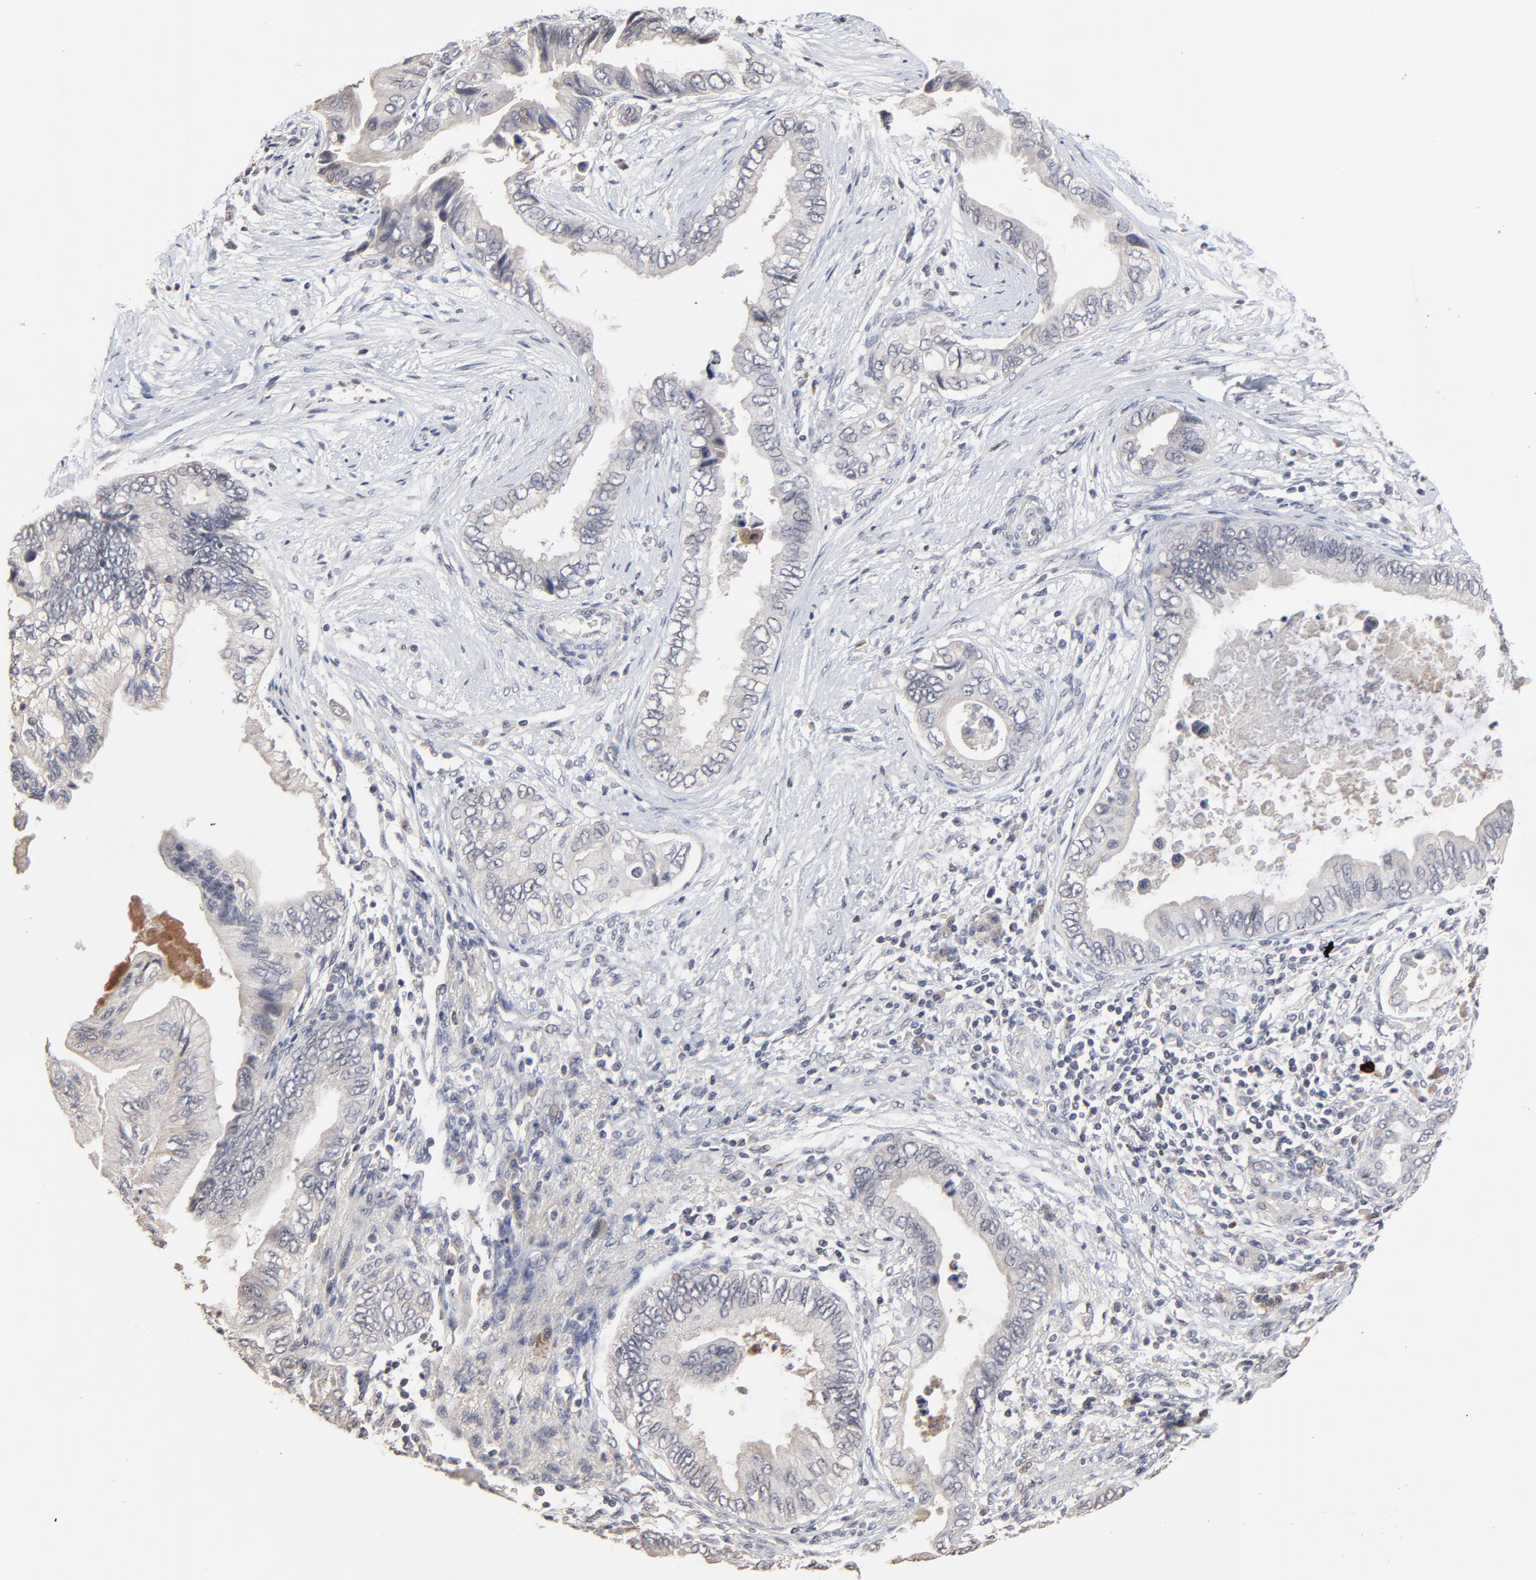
{"staining": {"intensity": "negative", "quantity": "none", "location": "none"}, "tissue": "pancreatic cancer", "cell_type": "Tumor cells", "image_type": "cancer", "snomed": [{"axis": "morphology", "description": "Adenocarcinoma, NOS"}, {"axis": "topography", "description": "Pancreas"}], "caption": "This is a photomicrograph of IHC staining of pancreatic adenocarcinoma, which shows no expression in tumor cells.", "gene": "VPREB3", "patient": {"sex": "female", "age": 66}}